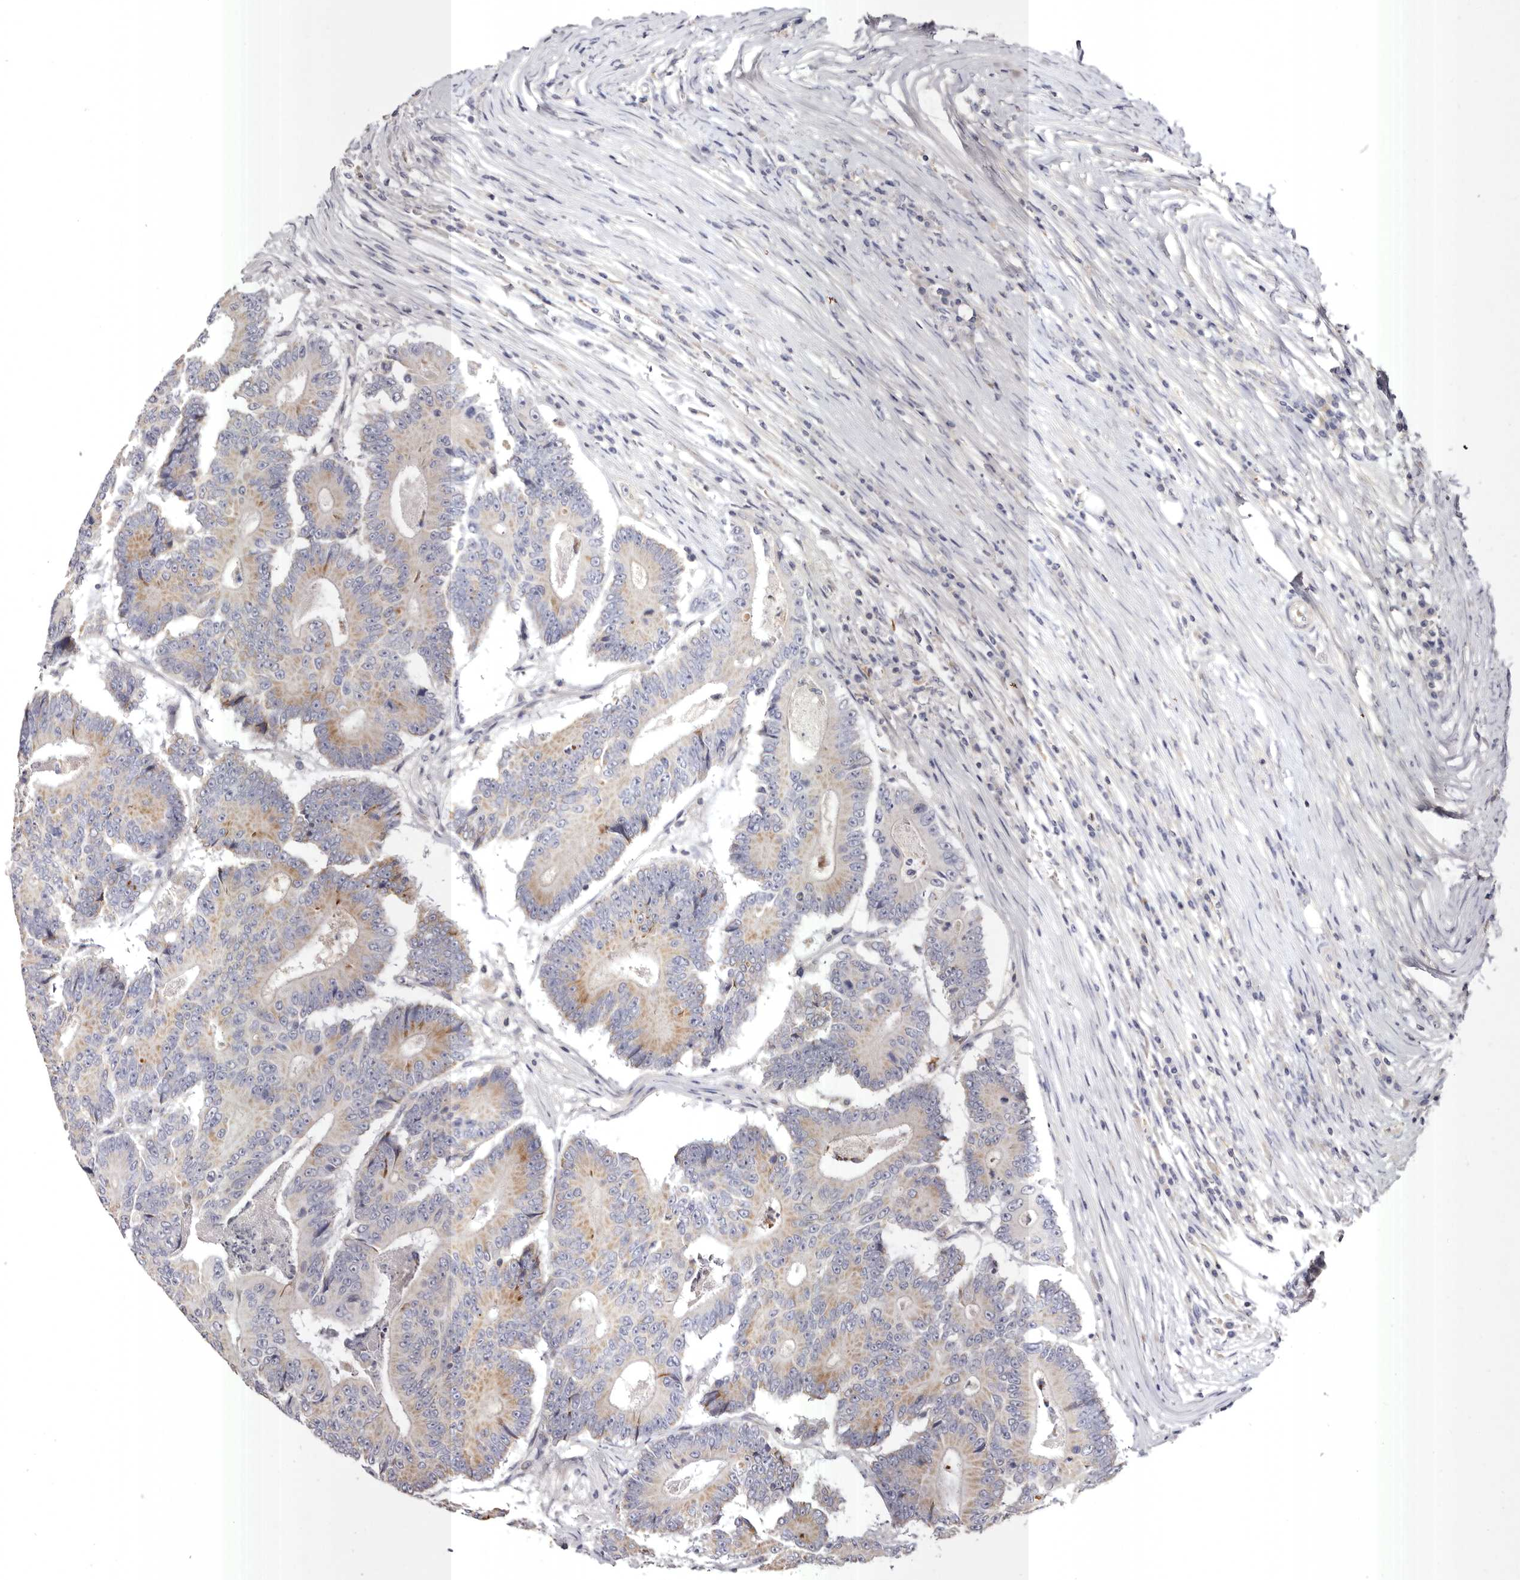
{"staining": {"intensity": "moderate", "quantity": "25%-75%", "location": "cytoplasmic/membranous"}, "tissue": "colorectal cancer", "cell_type": "Tumor cells", "image_type": "cancer", "snomed": [{"axis": "morphology", "description": "Adenocarcinoma, NOS"}, {"axis": "topography", "description": "Colon"}], "caption": "Immunohistochemical staining of colorectal adenocarcinoma exhibits moderate cytoplasmic/membranous protein expression in about 25%-75% of tumor cells.", "gene": "S1PR5", "patient": {"sex": "male", "age": 83}}